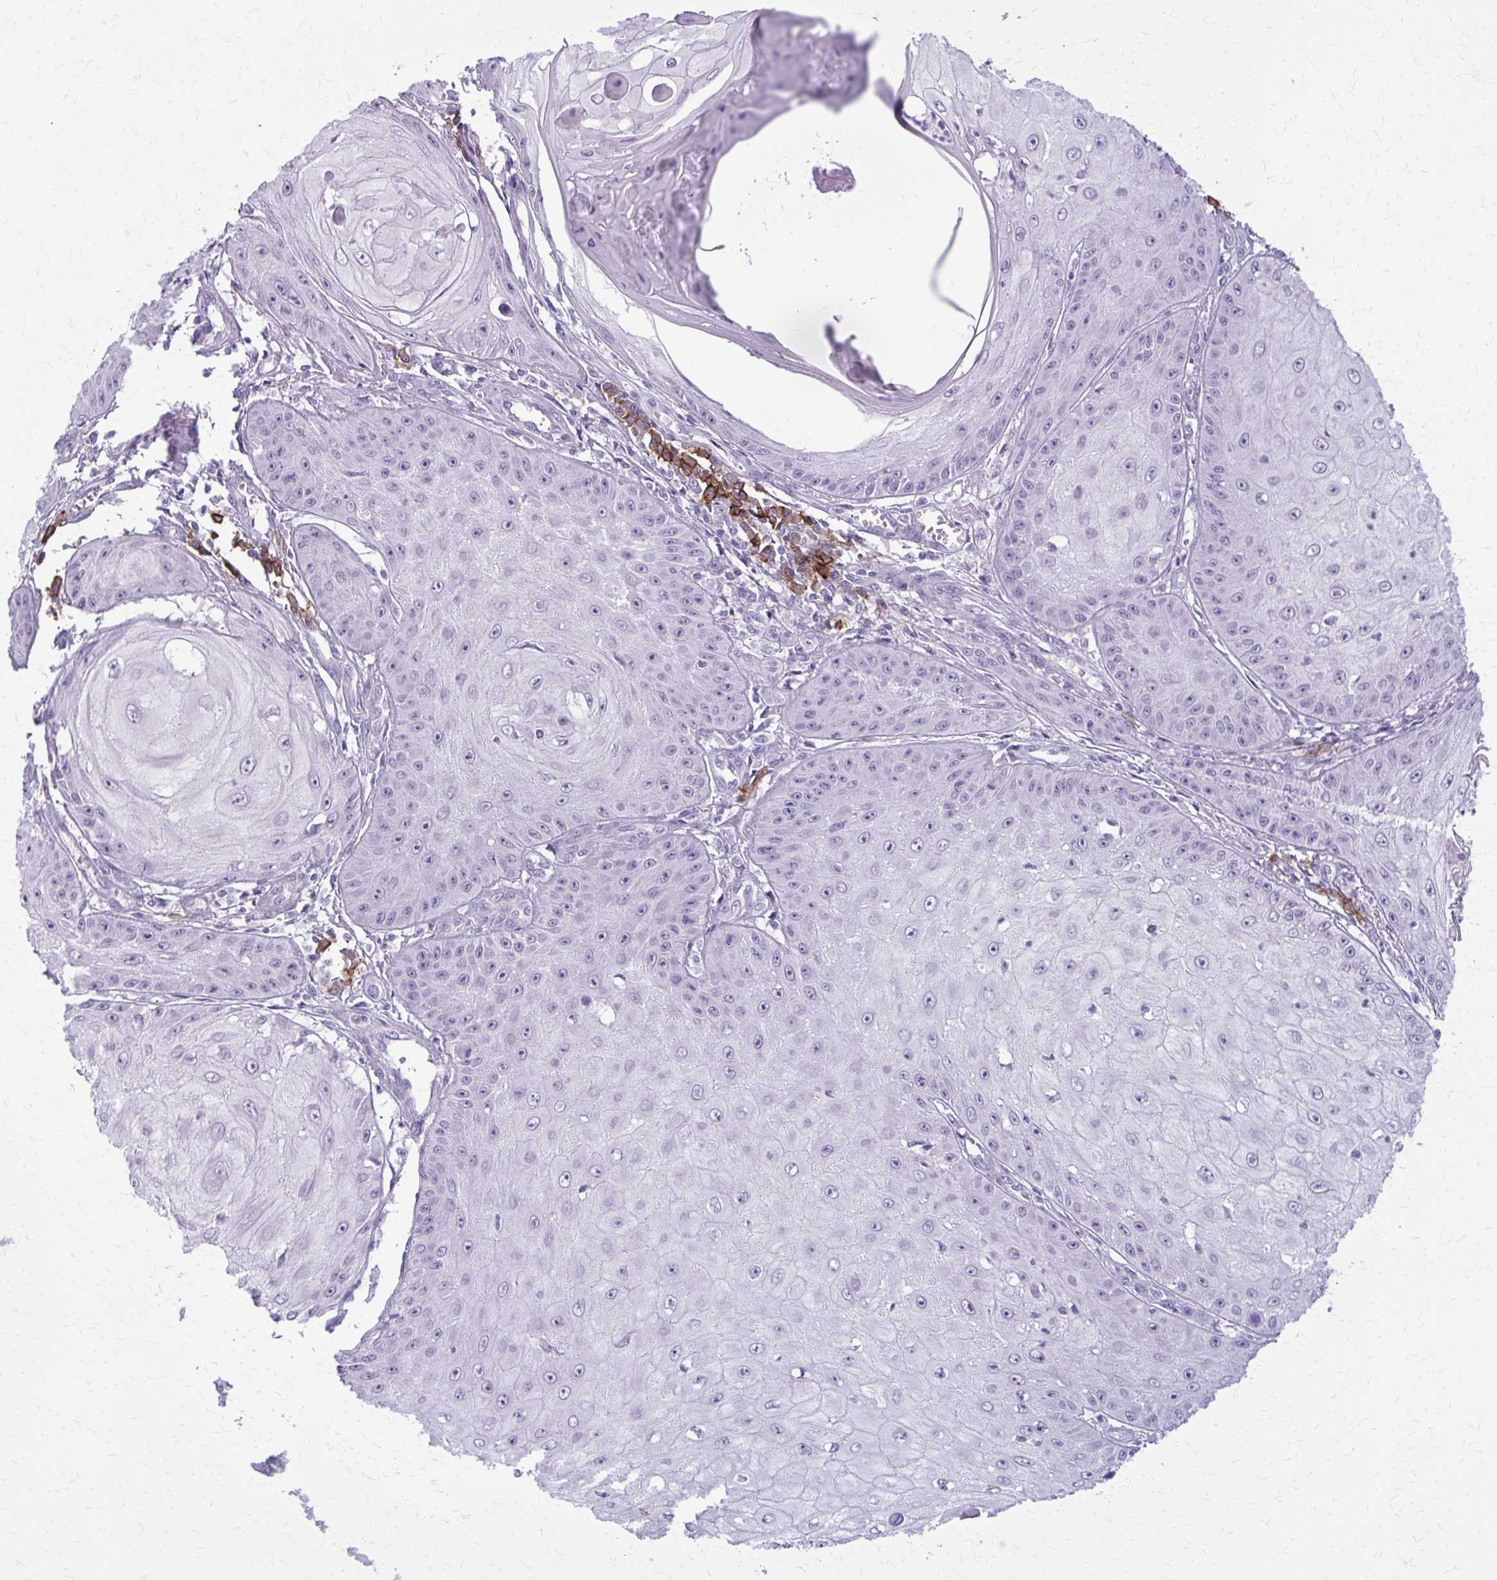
{"staining": {"intensity": "negative", "quantity": "none", "location": "none"}, "tissue": "skin cancer", "cell_type": "Tumor cells", "image_type": "cancer", "snomed": [{"axis": "morphology", "description": "Squamous cell carcinoma, NOS"}, {"axis": "topography", "description": "Skin"}], "caption": "The immunohistochemistry image has no significant staining in tumor cells of skin squamous cell carcinoma tissue.", "gene": "CD38", "patient": {"sex": "male", "age": 70}}